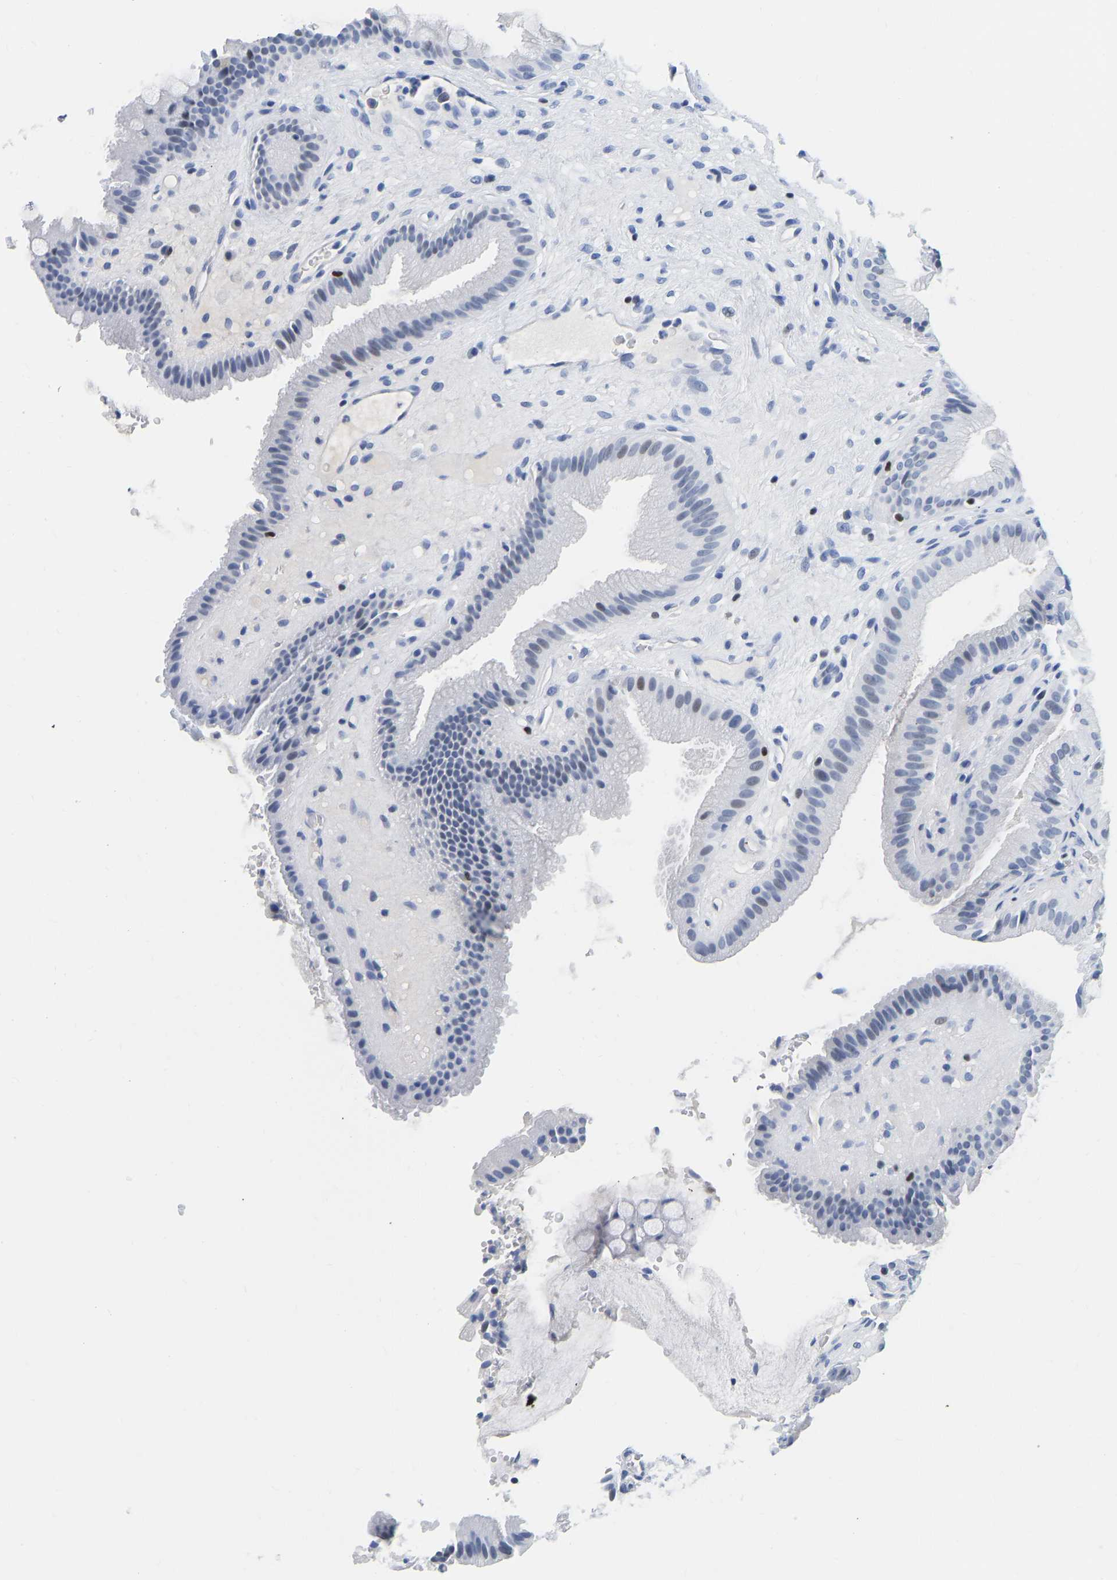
{"staining": {"intensity": "negative", "quantity": "none", "location": "none"}, "tissue": "gallbladder", "cell_type": "Glandular cells", "image_type": "normal", "snomed": [{"axis": "morphology", "description": "Normal tissue, NOS"}, {"axis": "topography", "description": "Gallbladder"}], "caption": "The photomicrograph shows no significant staining in glandular cells of gallbladder.", "gene": "TCF7", "patient": {"sex": "male", "age": 49}}